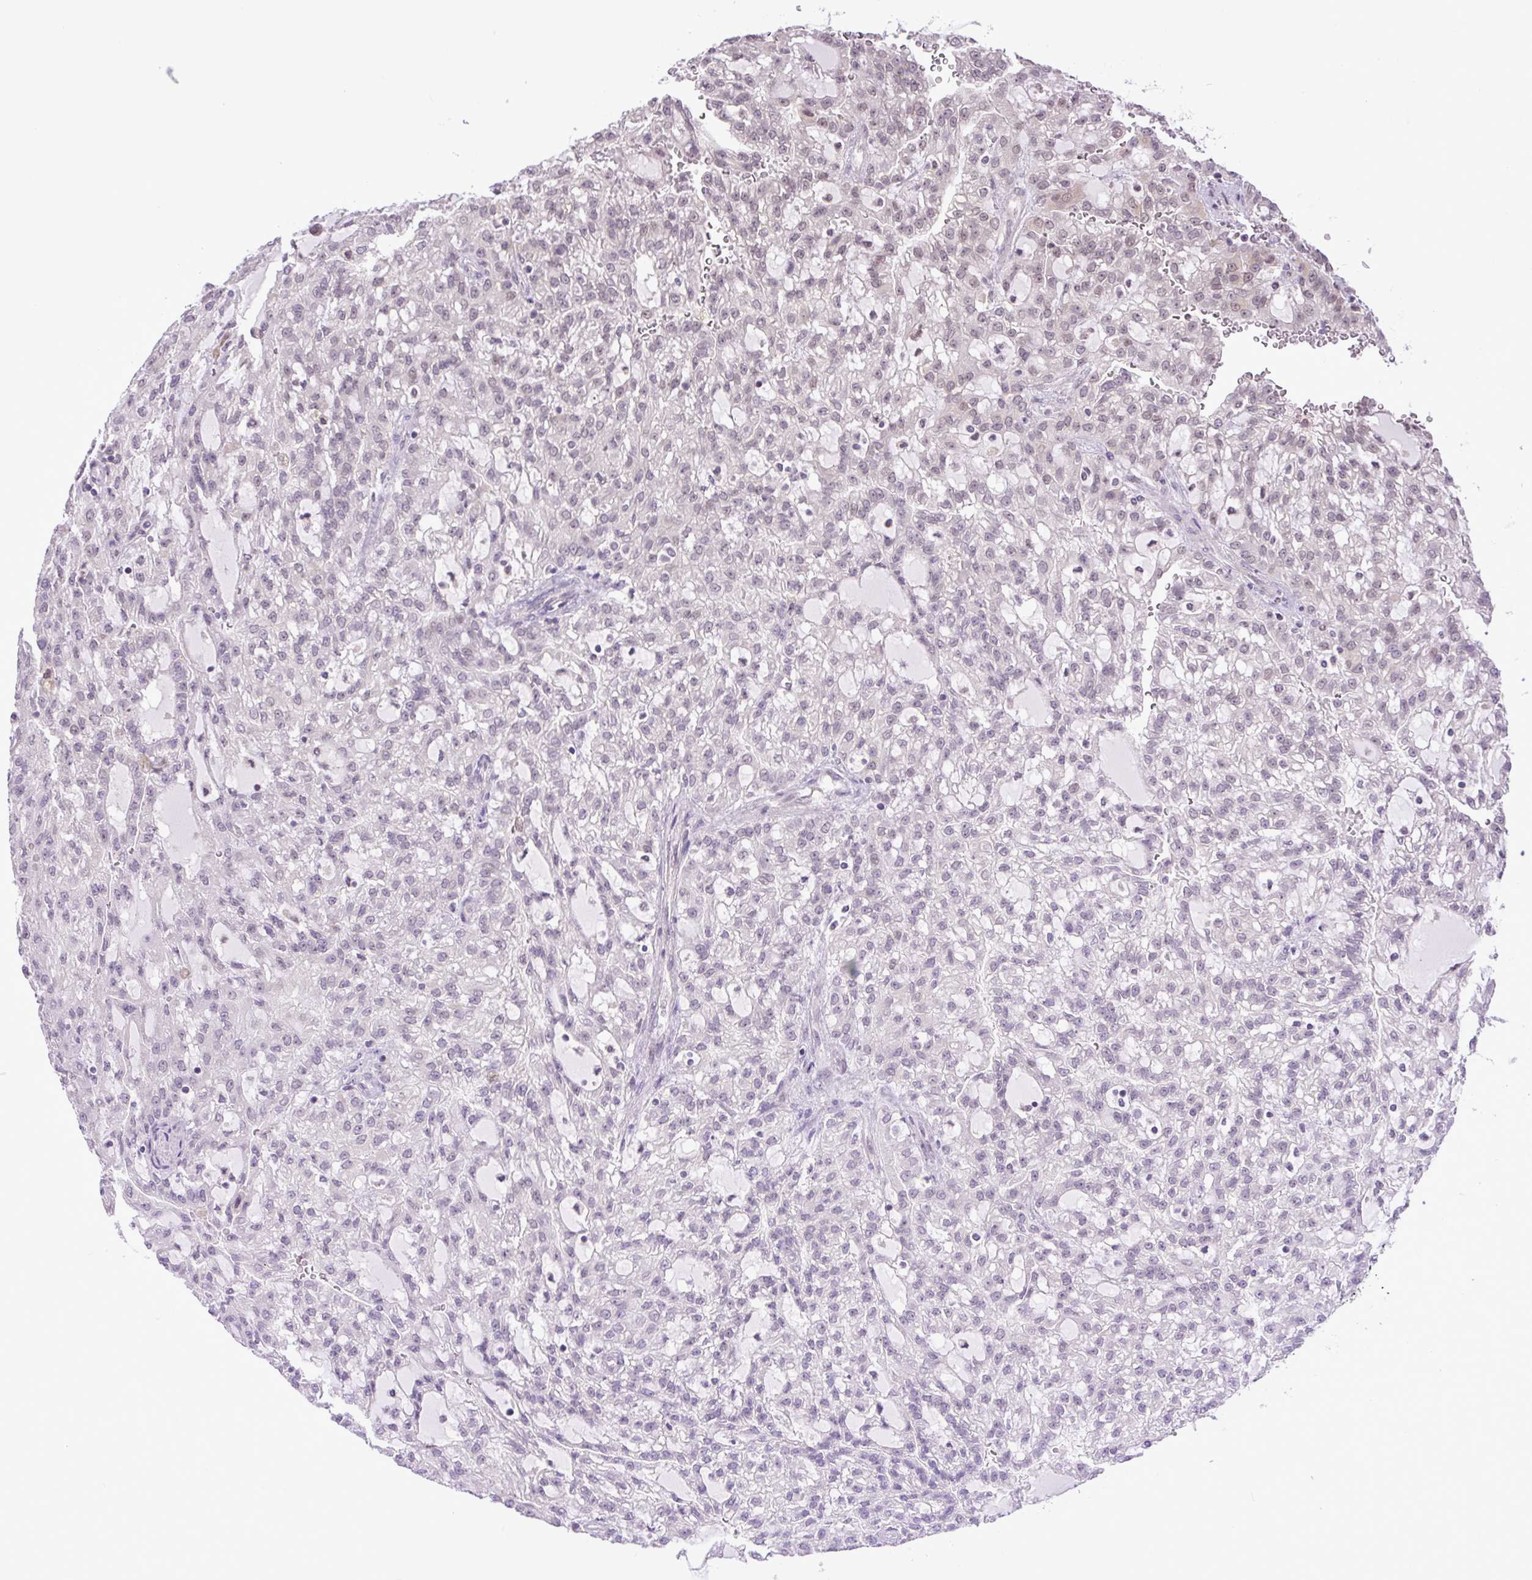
{"staining": {"intensity": "weak", "quantity": "25%-75%", "location": "nuclear"}, "tissue": "renal cancer", "cell_type": "Tumor cells", "image_type": "cancer", "snomed": [{"axis": "morphology", "description": "Adenocarcinoma, NOS"}, {"axis": "topography", "description": "Kidney"}], "caption": "Tumor cells exhibit weak nuclear staining in approximately 25%-75% of cells in adenocarcinoma (renal). (brown staining indicates protein expression, while blue staining denotes nuclei).", "gene": "KPNA1", "patient": {"sex": "male", "age": 63}}